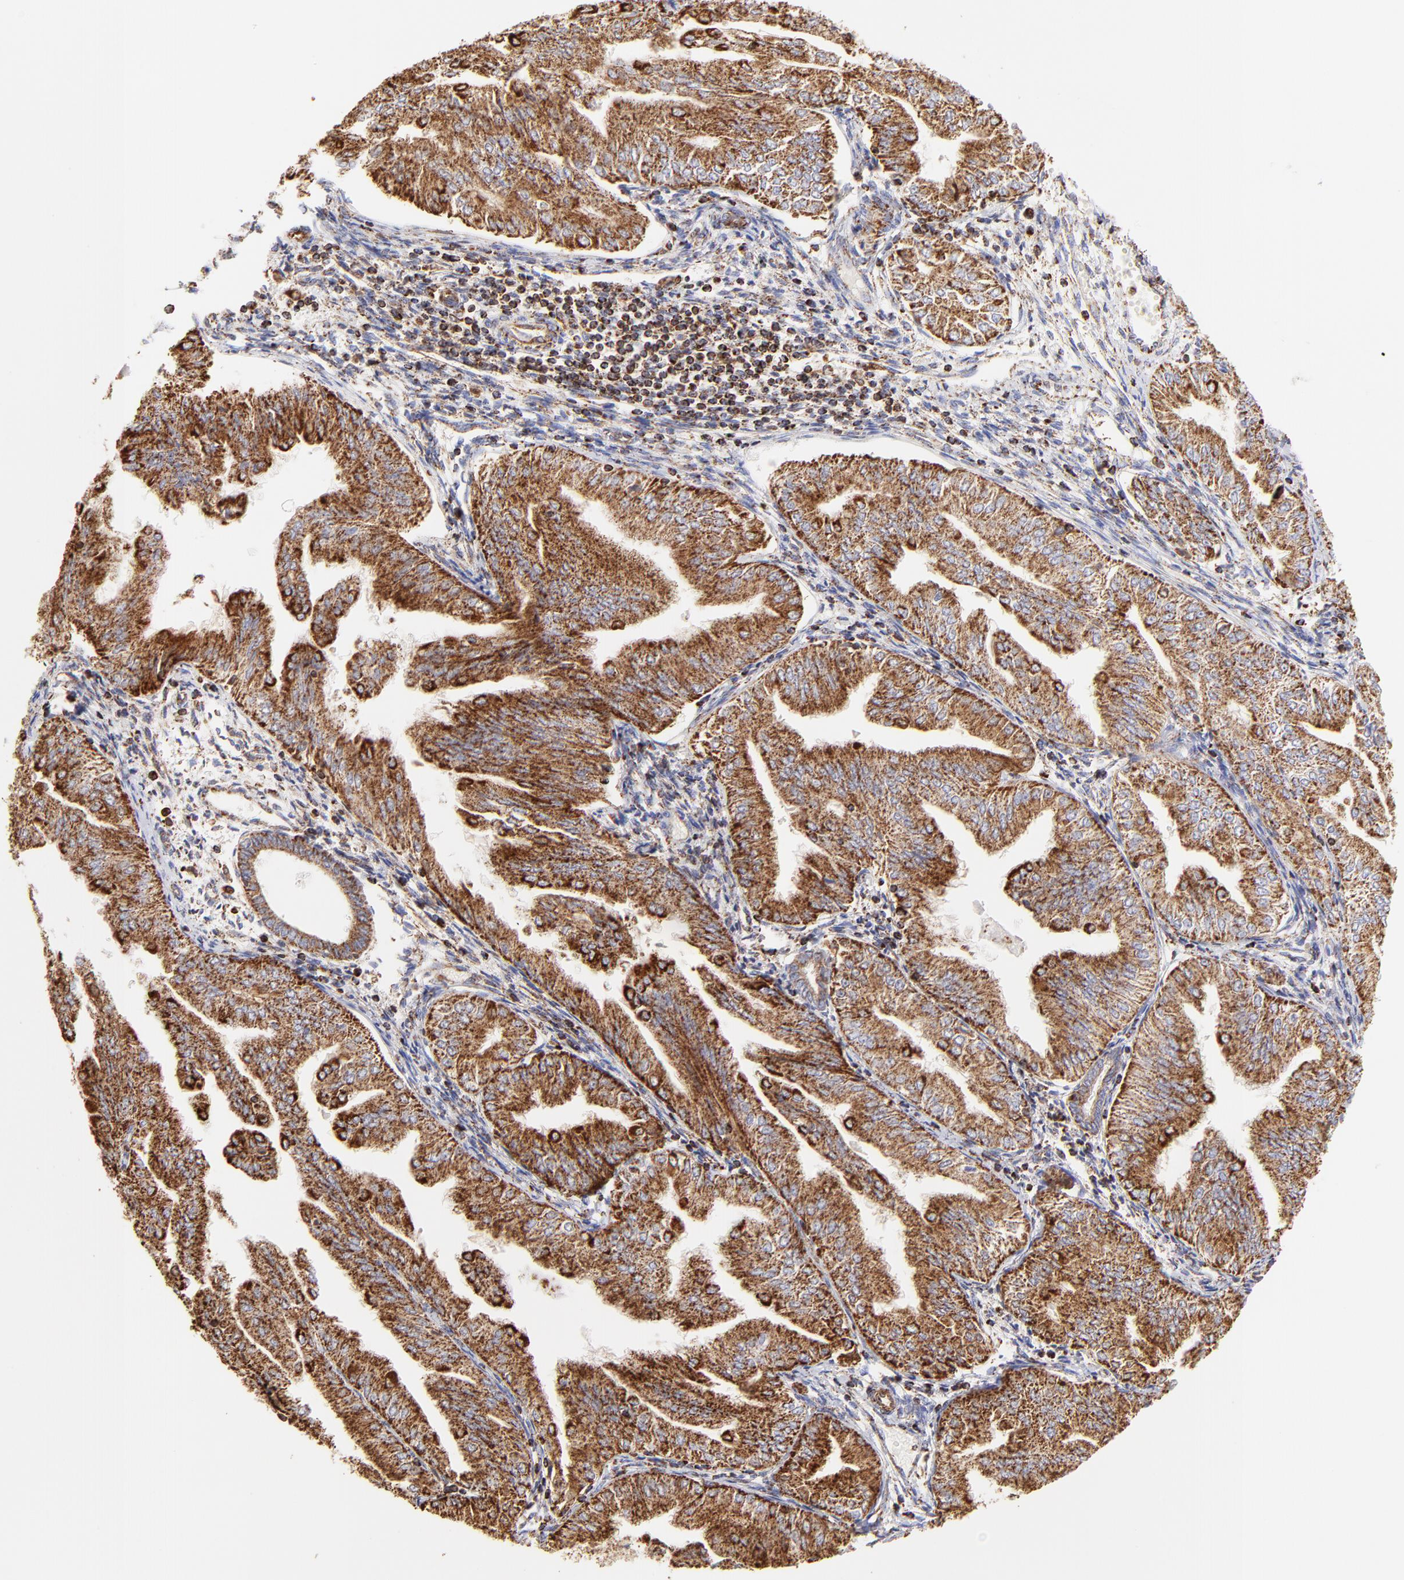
{"staining": {"intensity": "strong", "quantity": ">75%", "location": "cytoplasmic/membranous"}, "tissue": "endometrial cancer", "cell_type": "Tumor cells", "image_type": "cancer", "snomed": [{"axis": "morphology", "description": "Adenocarcinoma, NOS"}, {"axis": "topography", "description": "Endometrium"}], "caption": "Adenocarcinoma (endometrial) stained for a protein (brown) demonstrates strong cytoplasmic/membranous positive staining in approximately >75% of tumor cells.", "gene": "ECH1", "patient": {"sex": "female", "age": 53}}